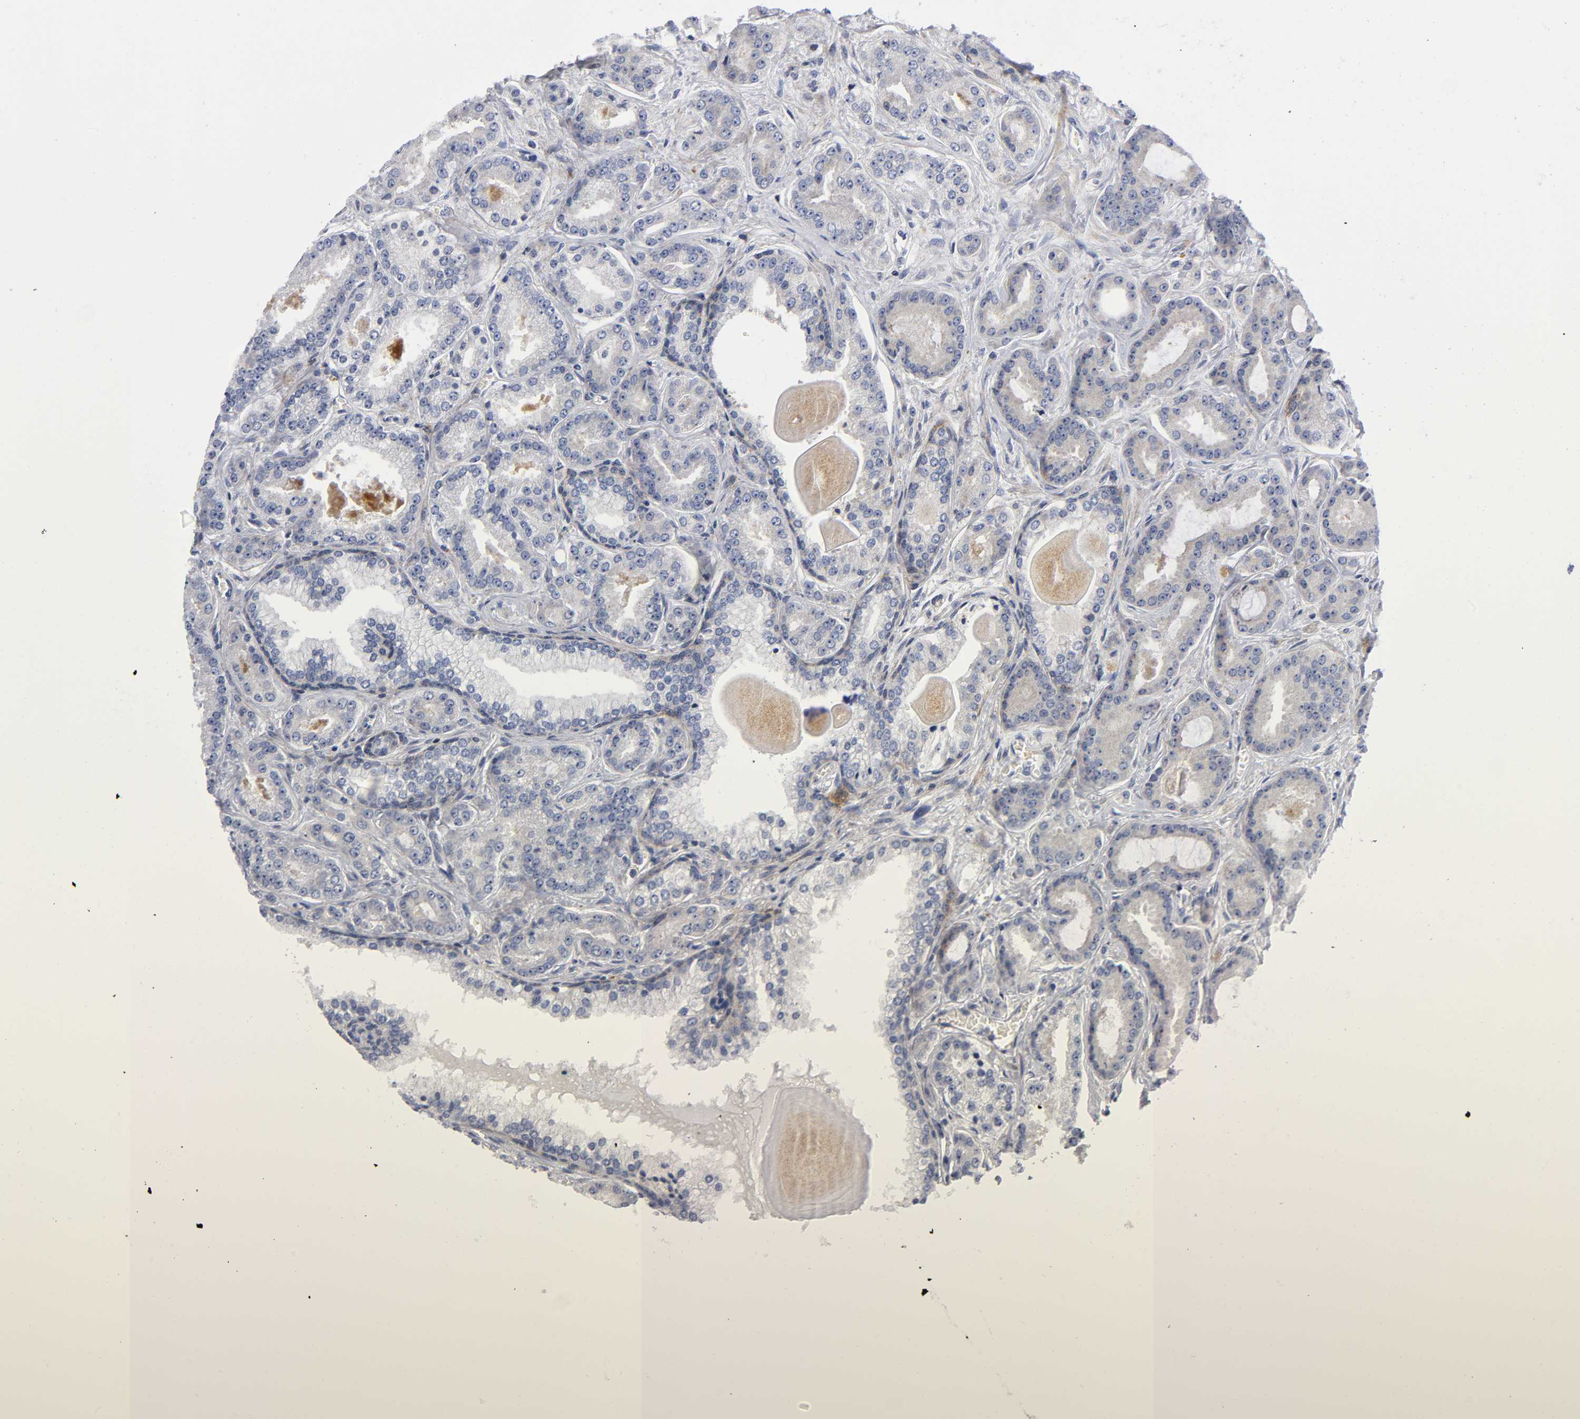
{"staining": {"intensity": "weak", "quantity": "25%-75%", "location": "cytoplasmic/membranous"}, "tissue": "prostate cancer", "cell_type": "Tumor cells", "image_type": "cancer", "snomed": [{"axis": "morphology", "description": "Adenocarcinoma, Low grade"}, {"axis": "topography", "description": "Prostate"}], "caption": "Prostate cancer was stained to show a protein in brown. There is low levels of weak cytoplasmic/membranous positivity in about 25%-75% of tumor cells. Immunohistochemistry (ihc) stains the protein of interest in brown and the nuclei are stained blue.", "gene": "EIF5", "patient": {"sex": "male", "age": 59}}